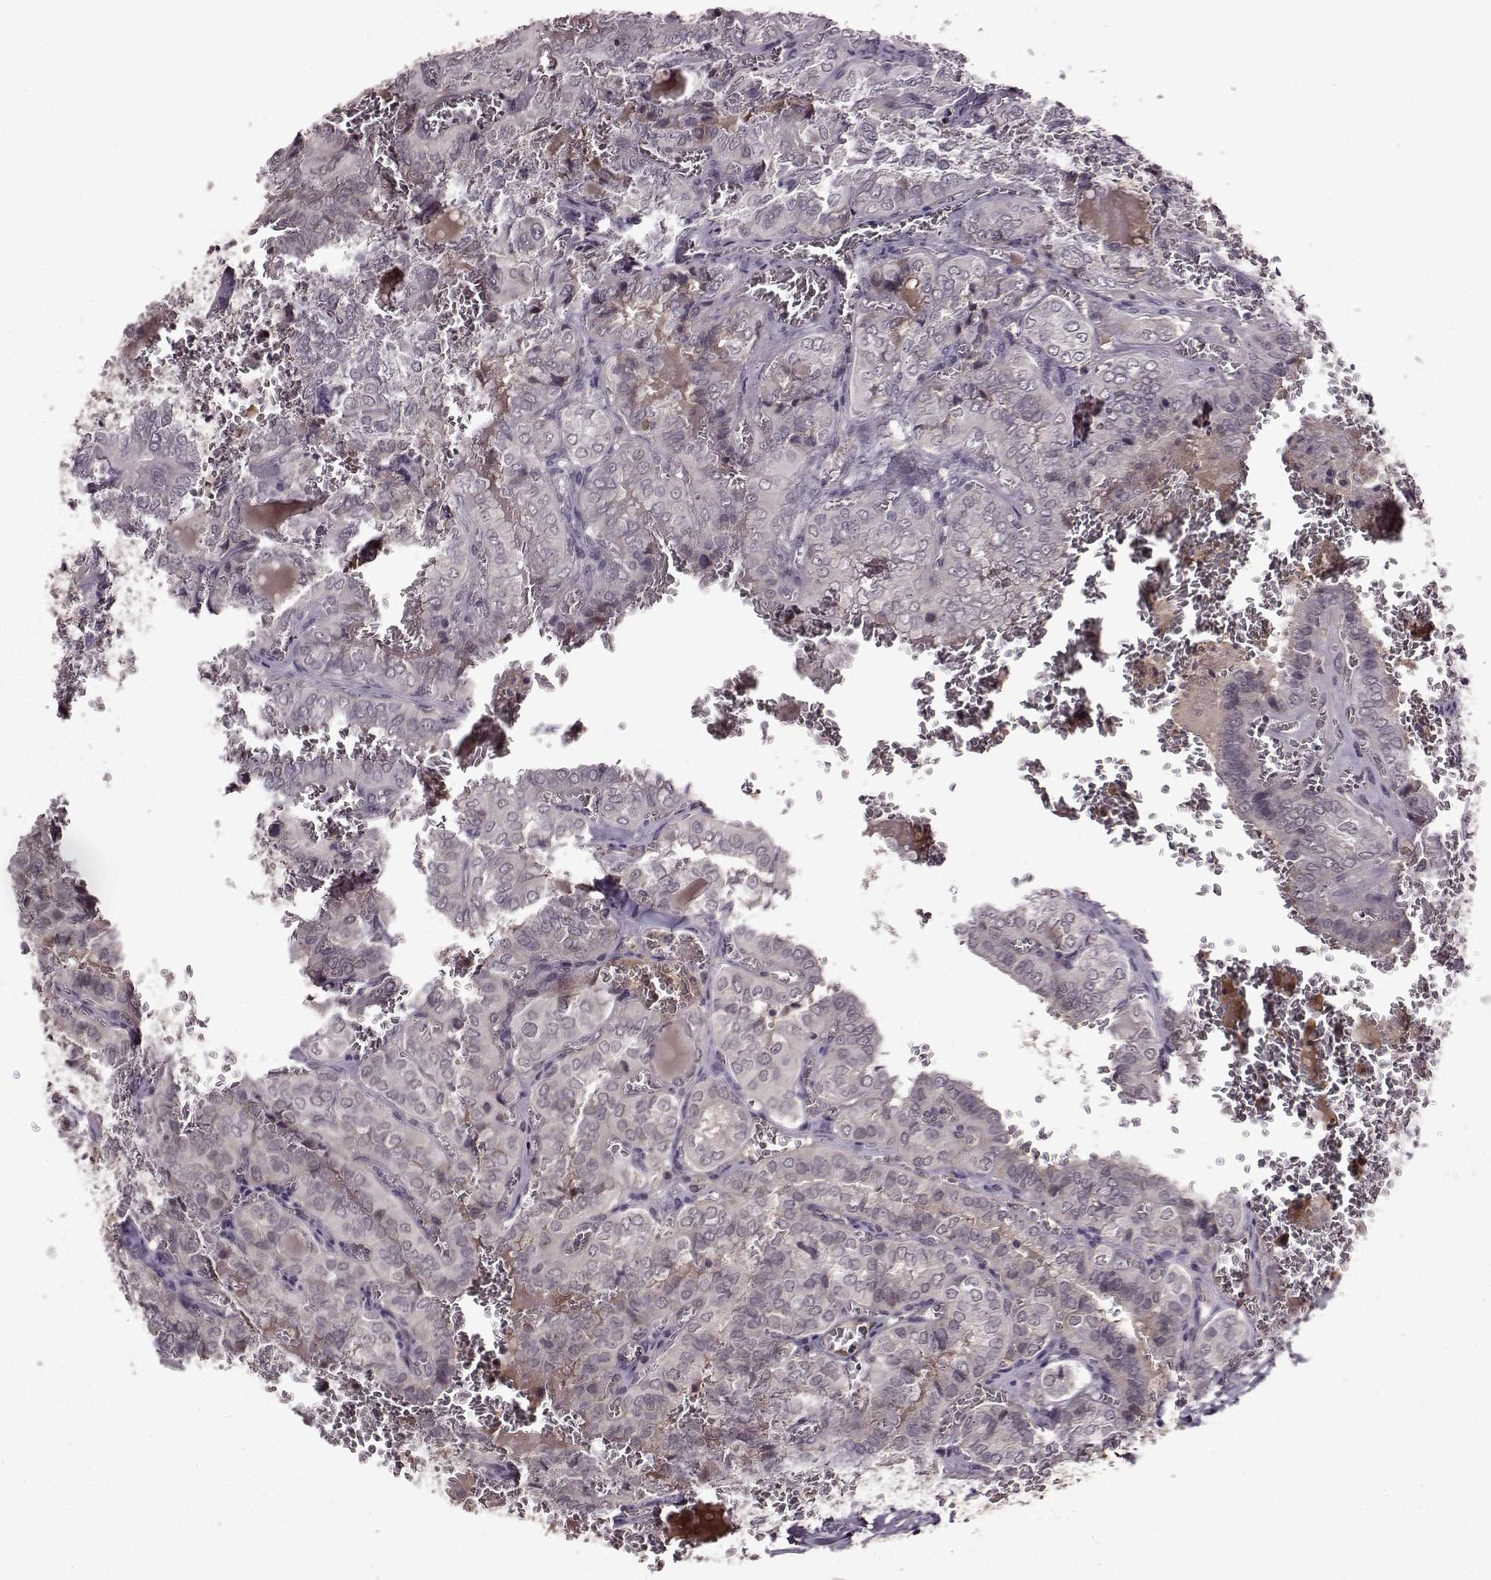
{"staining": {"intensity": "negative", "quantity": "none", "location": "none"}, "tissue": "thyroid cancer", "cell_type": "Tumor cells", "image_type": "cancer", "snomed": [{"axis": "morphology", "description": "Papillary adenocarcinoma, NOS"}, {"axis": "topography", "description": "Thyroid gland"}], "caption": "Immunohistochemical staining of papillary adenocarcinoma (thyroid) reveals no significant expression in tumor cells. (Brightfield microscopy of DAB immunohistochemistry (IHC) at high magnification).", "gene": "MAIP1", "patient": {"sex": "female", "age": 41}}